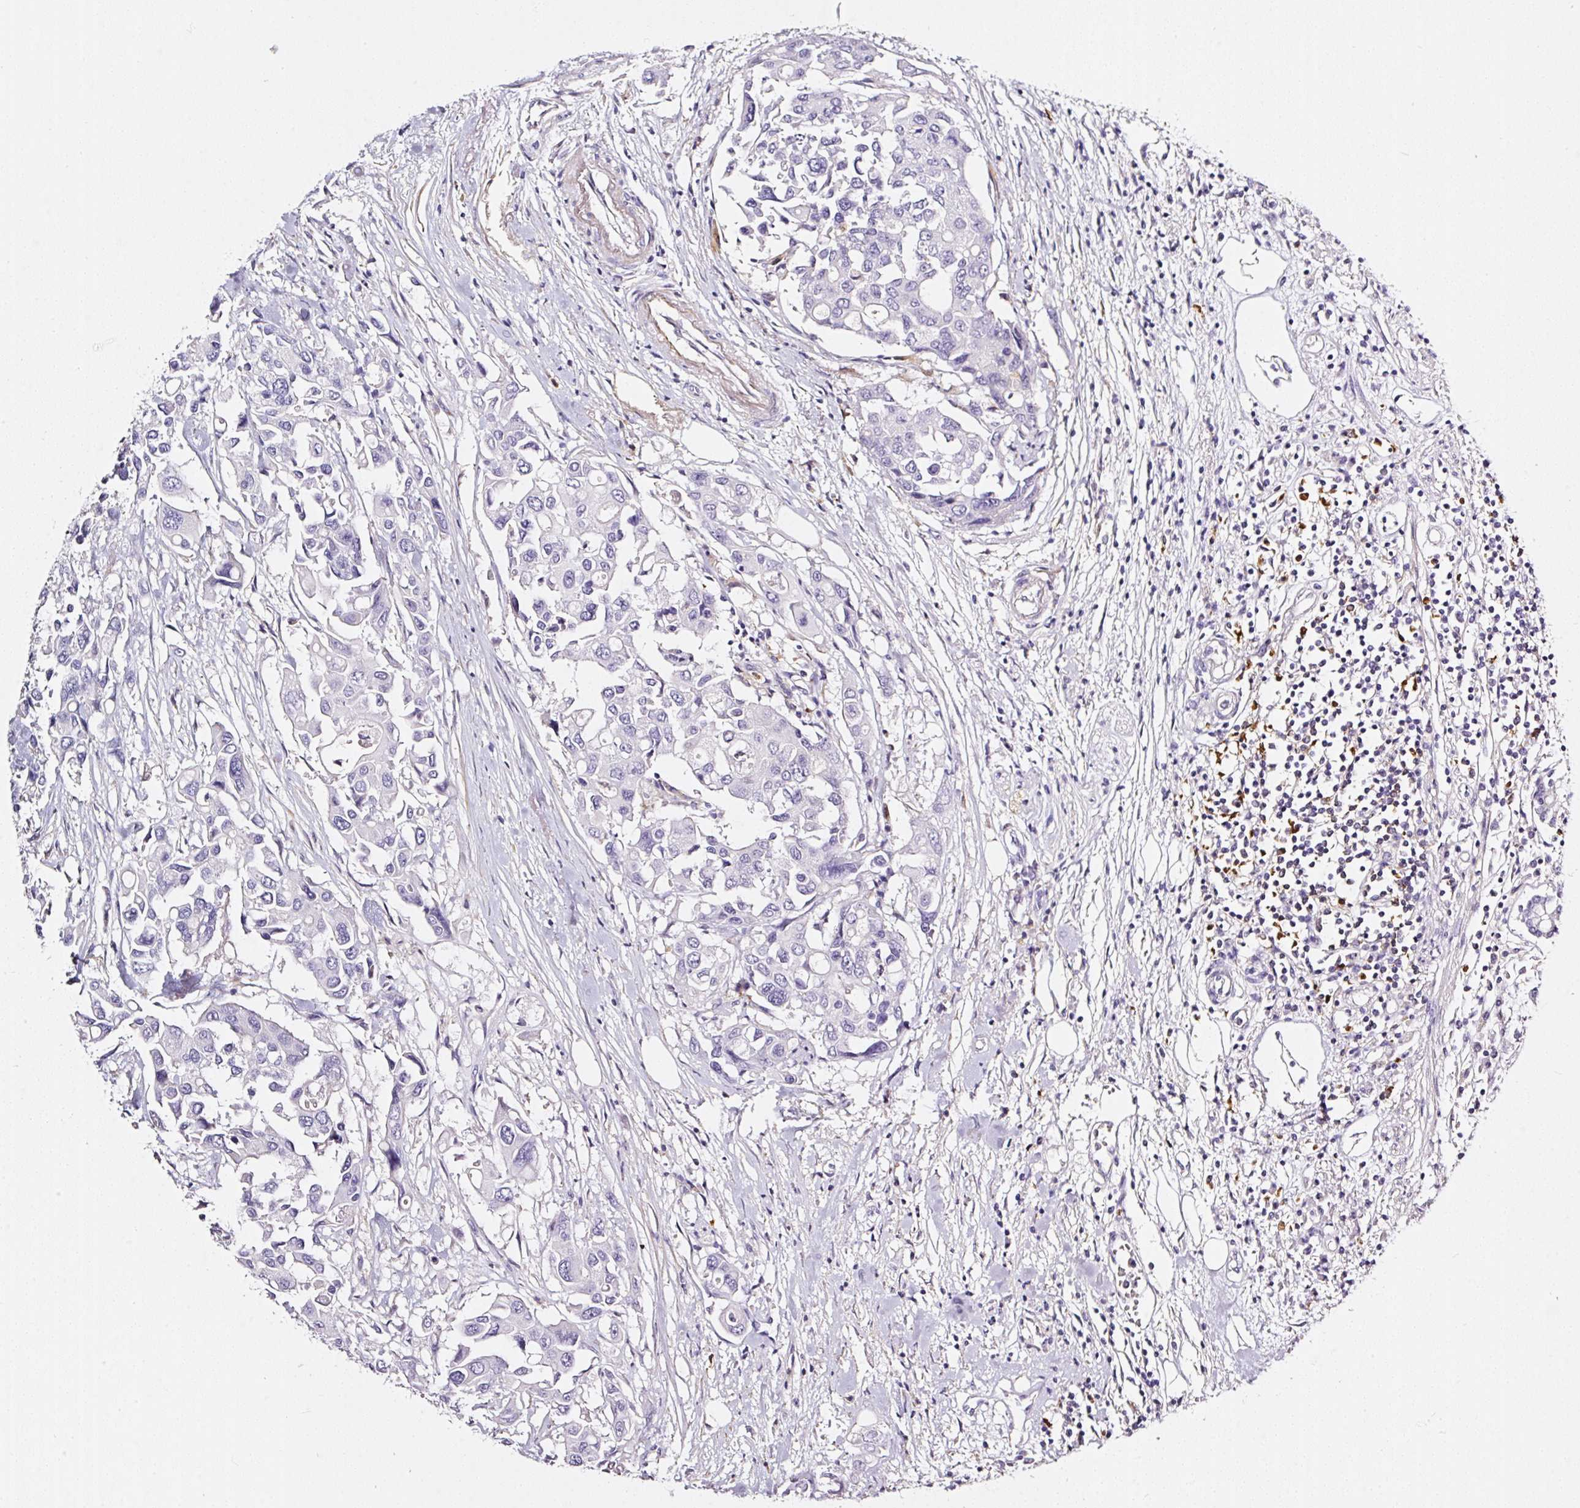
{"staining": {"intensity": "negative", "quantity": "none", "location": "none"}, "tissue": "colorectal cancer", "cell_type": "Tumor cells", "image_type": "cancer", "snomed": [{"axis": "morphology", "description": "Adenocarcinoma, NOS"}, {"axis": "topography", "description": "Colon"}], "caption": "High power microscopy photomicrograph of an immunohistochemistry micrograph of adenocarcinoma (colorectal), revealing no significant staining in tumor cells.", "gene": "CYB561A3", "patient": {"sex": "male", "age": 77}}